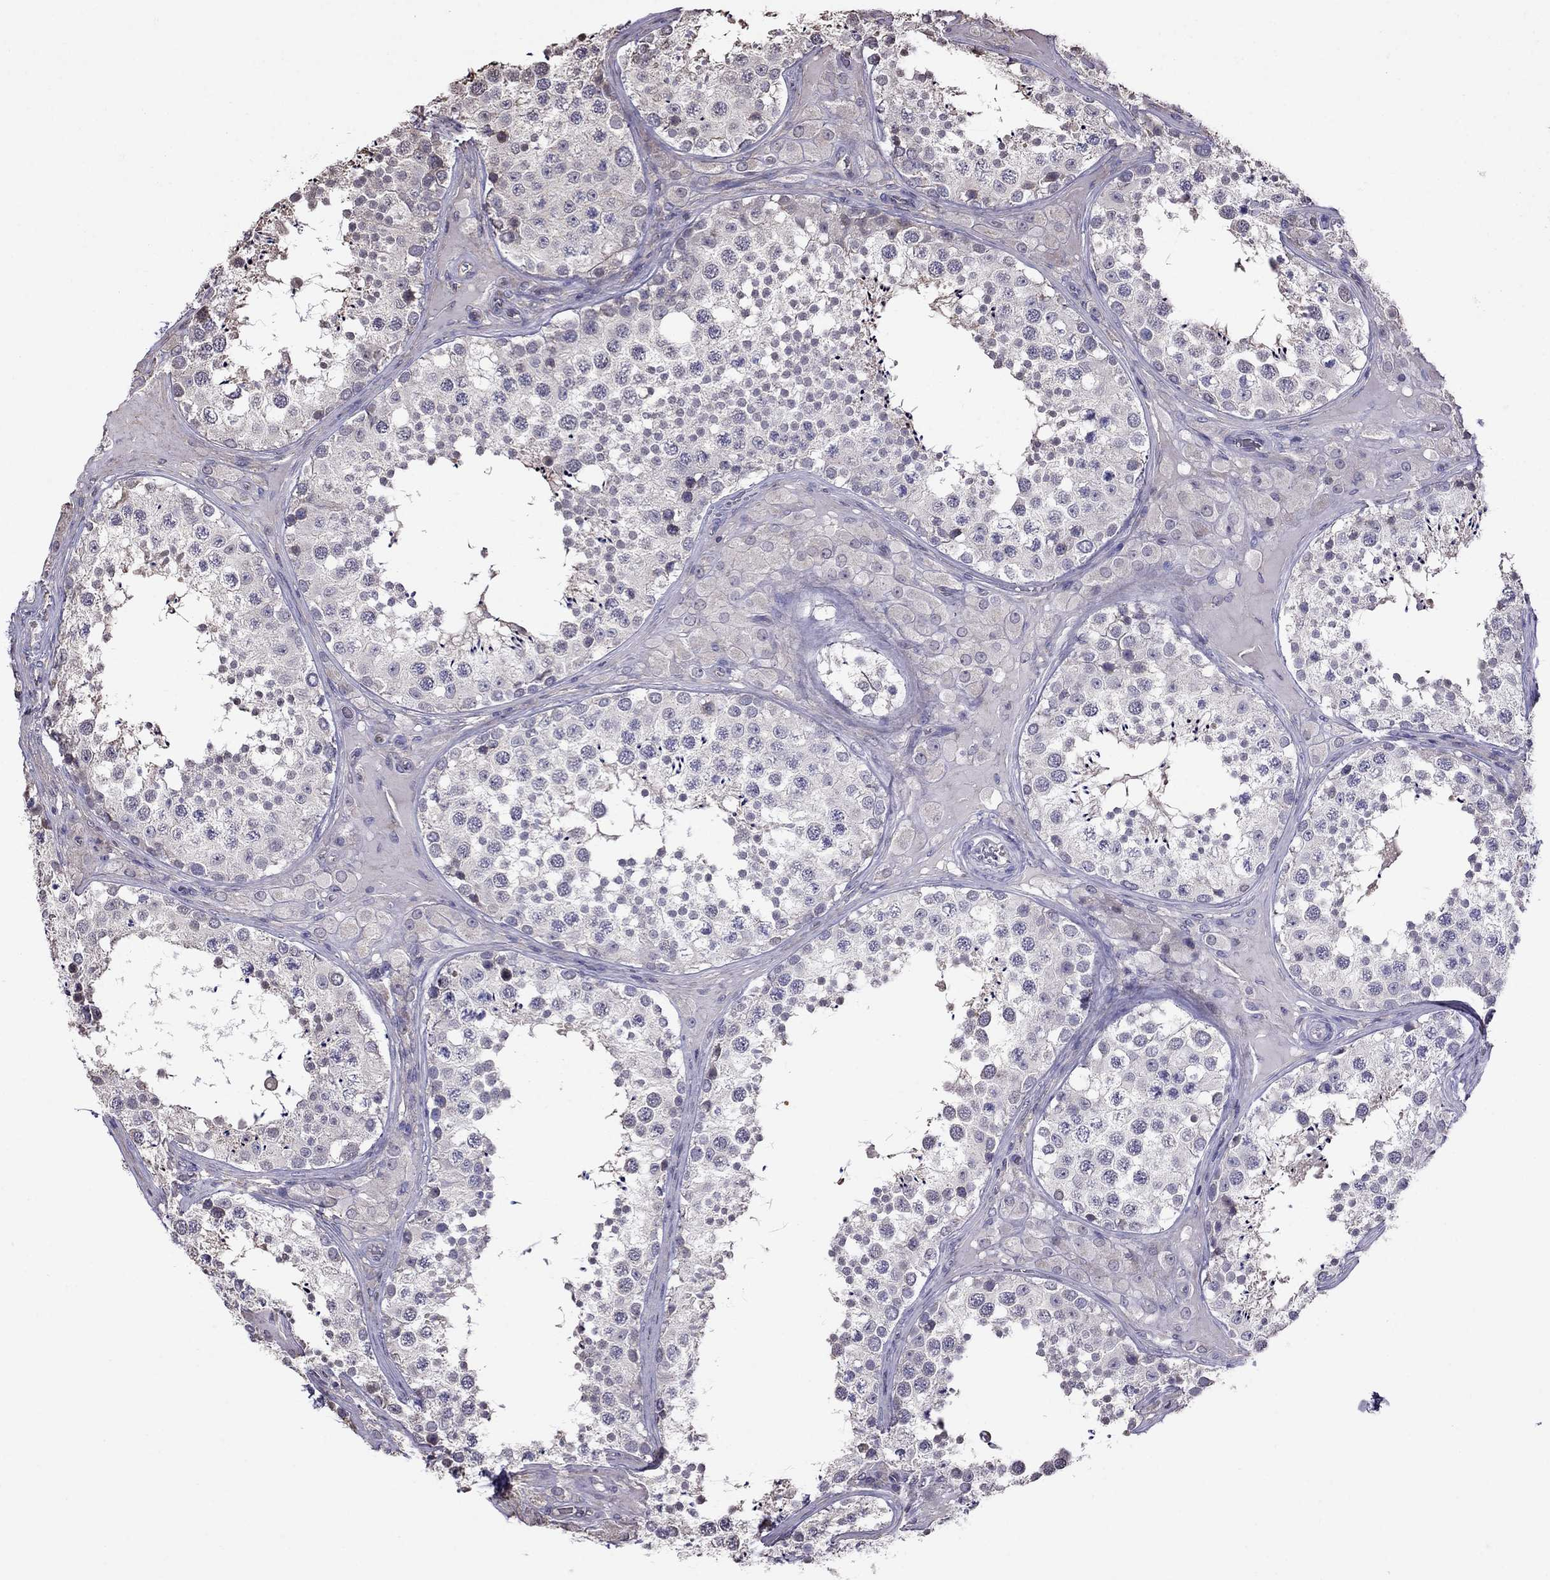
{"staining": {"intensity": "negative", "quantity": "none", "location": "none"}, "tissue": "testis", "cell_type": "Cells in seminiferous ducts", "image_type": "normal", "snomed": [{"axis": "morphology", "description": "Normal tissue, NOS"}, {"axis": "topography", "description": "Testis"}], "caption": "Immunohistochemical staining of normal testis displays no significant staining in cells in seminiferous ducts. (DAB (3,3'-diaminobenzidine) immunohistochemistry, high magnification).", "gene": "ADAM28", "patient": {"sex": "male", "age": 34}}